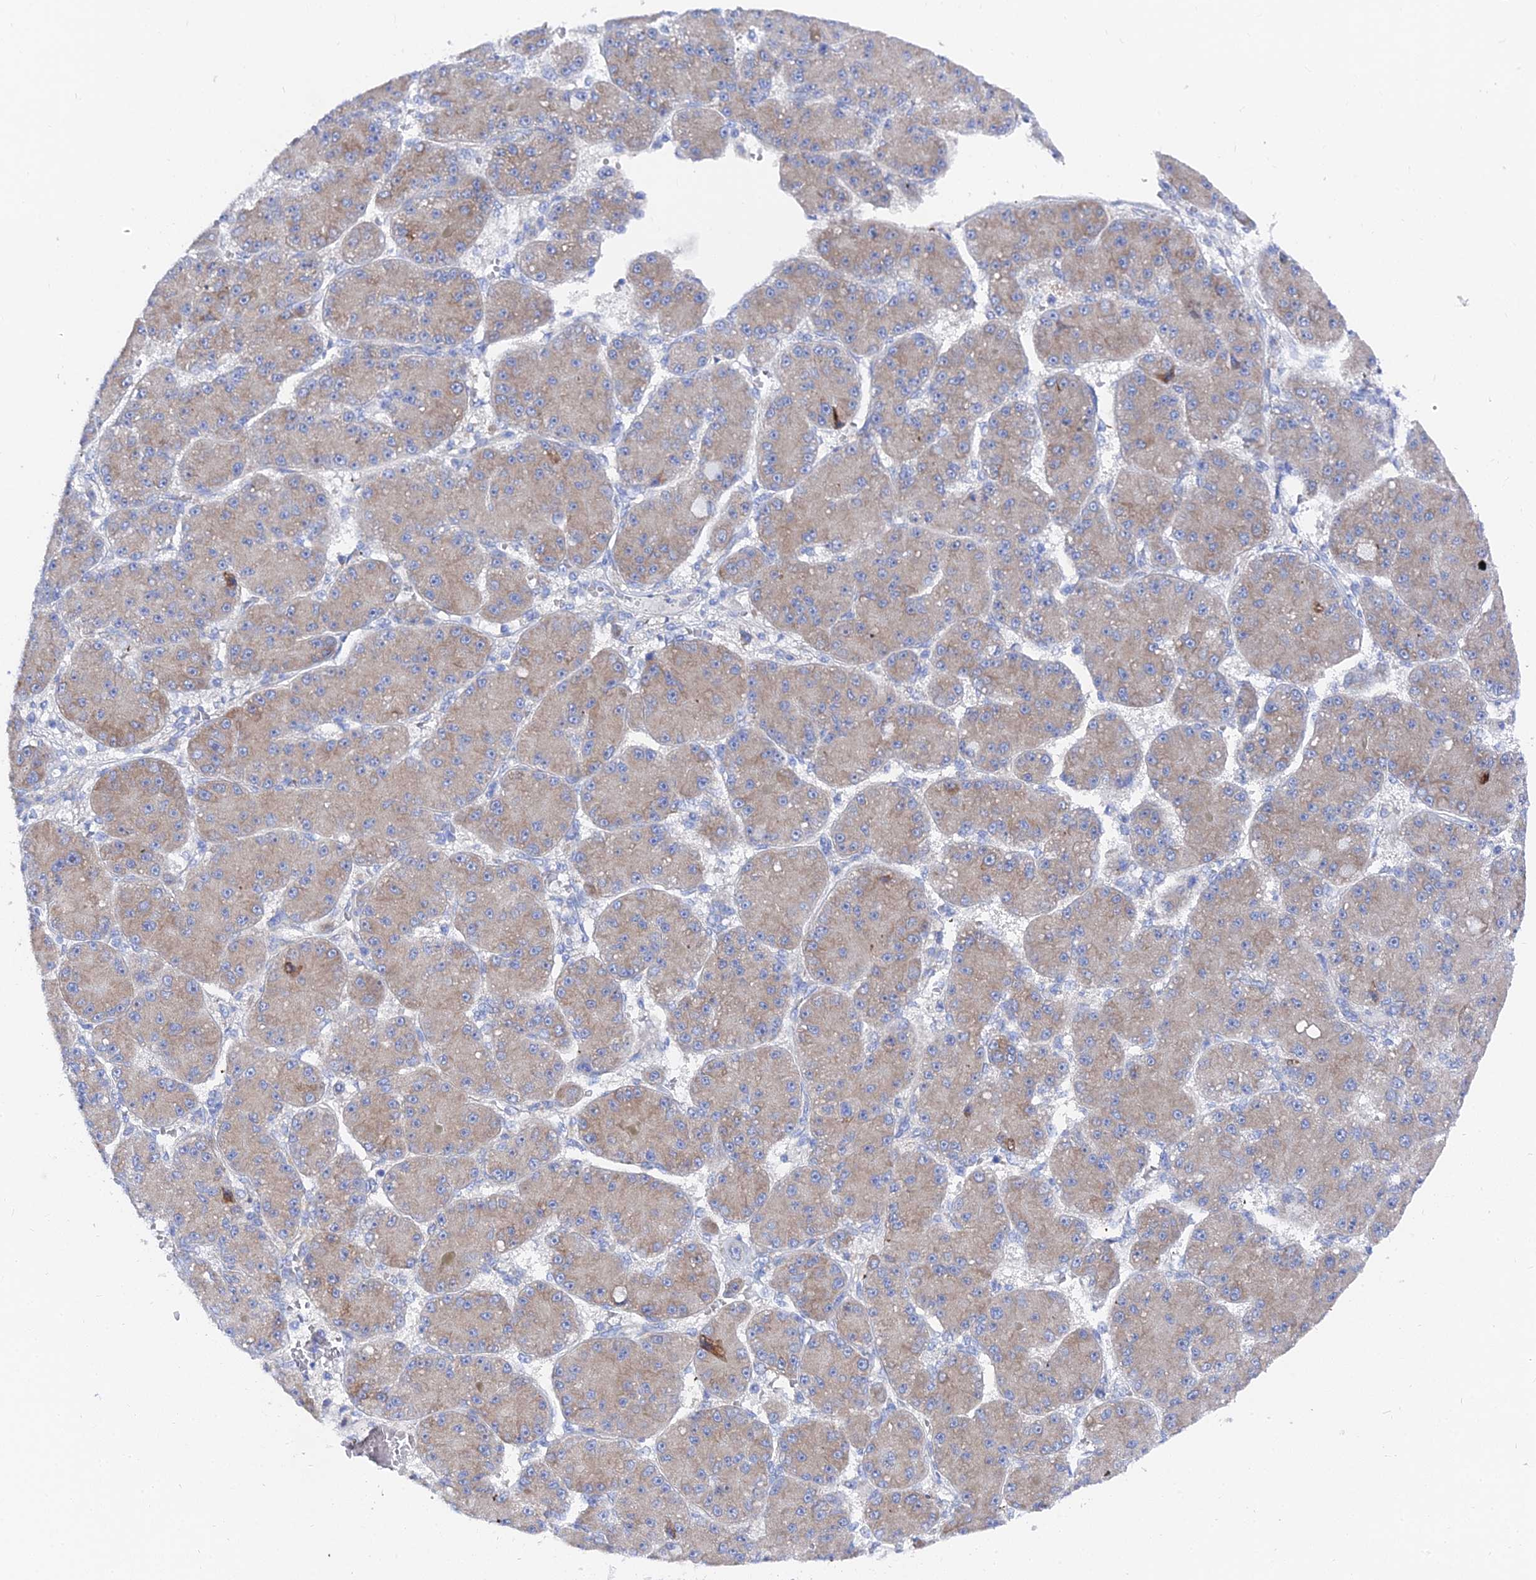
{"staining": {"intensity": "moderate", "quantity": ">75%", "location": "cytoplasmic/membranous"}, "tissue": "liver cancer", "cell_type": "Tumor cells", "image_type": "cancer", "snomed": [{"axis": "morphology", "description": "Carcinoma, Hepatocellular, NOS"}, {"axis": "topography", "description": "Liver"}], "caption": "Human liver hepatocellular carcinoma stained for a protein (brown) reveals moderate cytoplasmic/membranous positive staining in approximately >75% of tumor cells.", "gene": "PTTG1", "patient": {"sex": "male", "age": 67}}